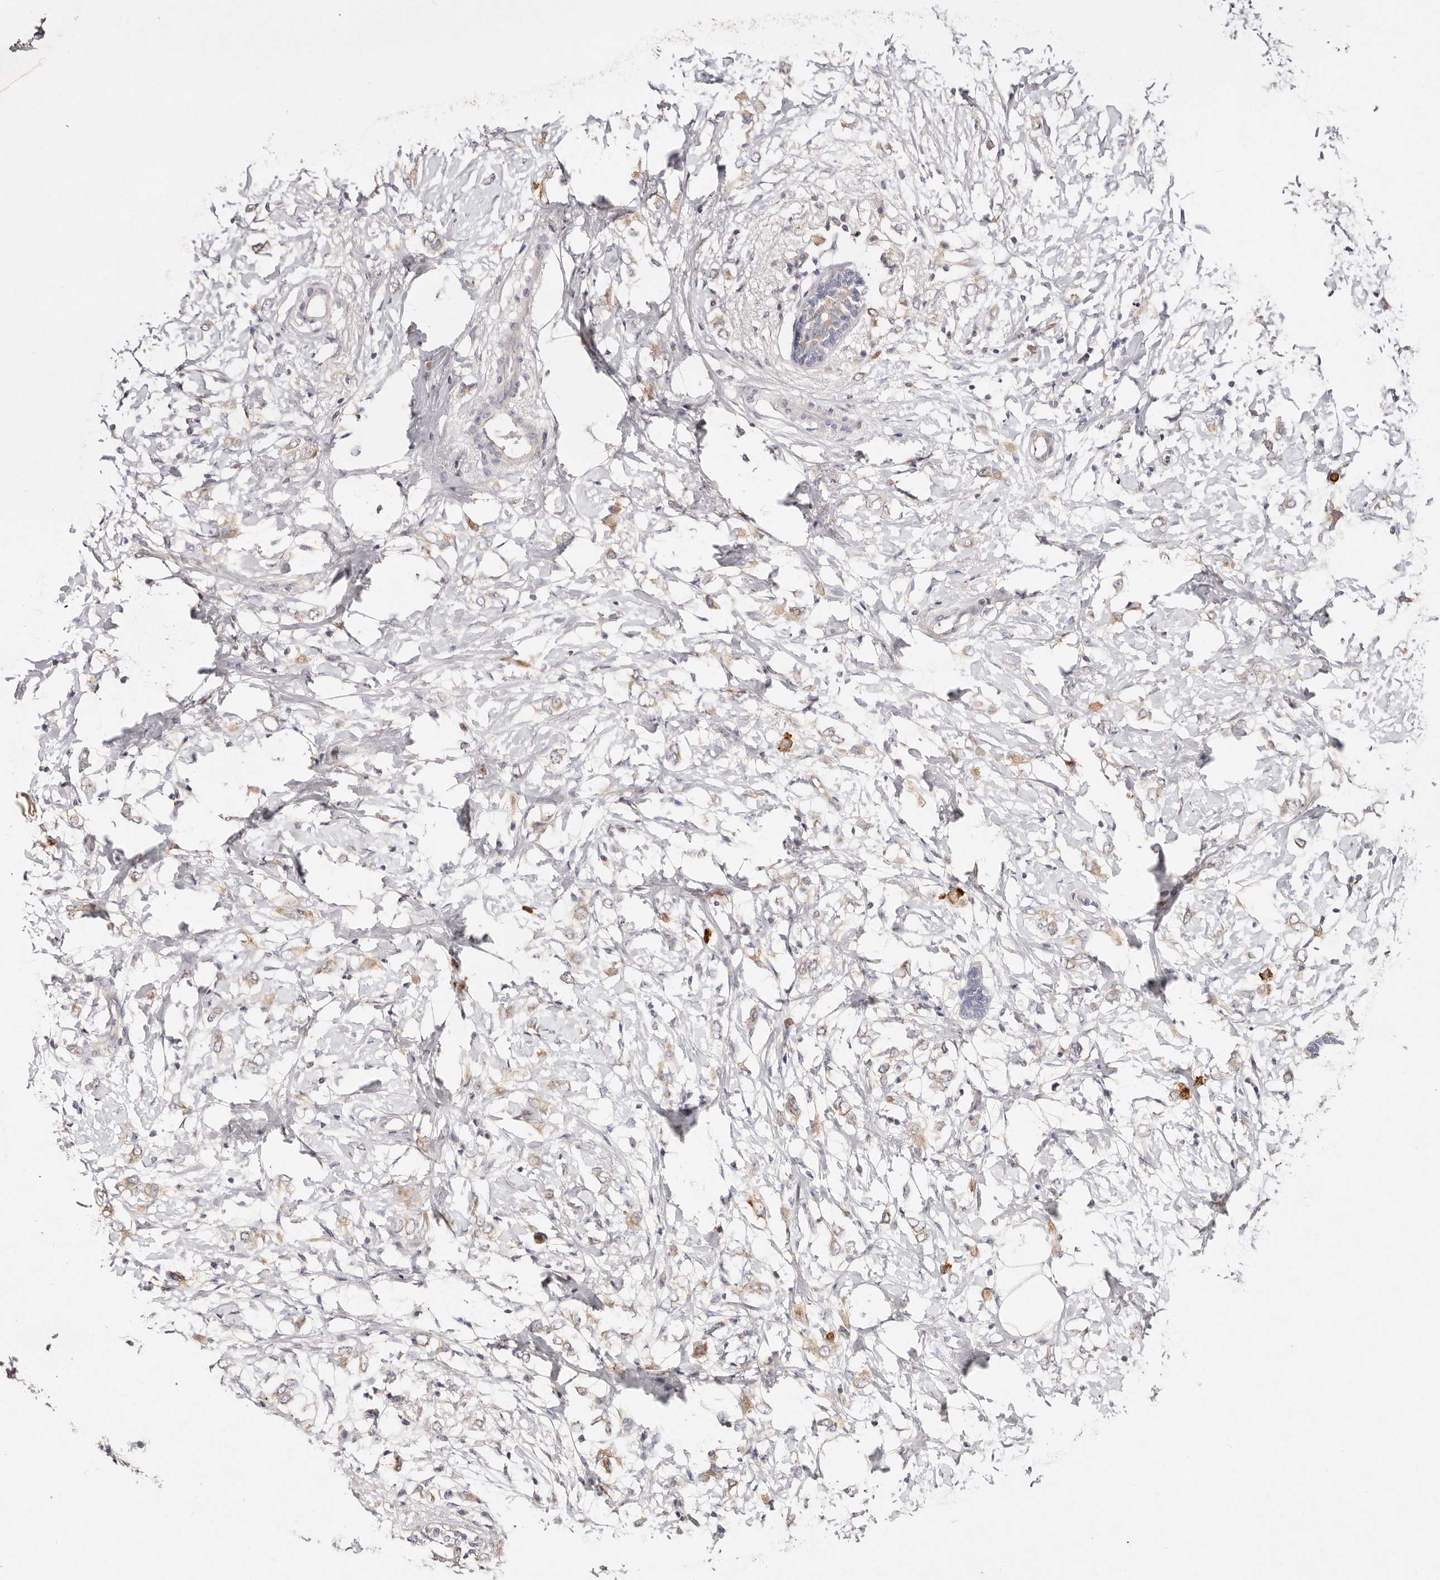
{"staining": {"intensity": "weak", "quantity": ">75%", "location": "cytoplasmic/membranous"}, "tissue": "breast cancer", "cell_type": "Tumor cells", "image_type": "cancer", "snomed": [{"axis": "morphology", "description": "Normal tissue, NOS"}, {"axis": "morphology", "description": "Lobular carcinoma"}, {"axis": "topography", "description": "Breast"}], "caption": "A brown stain labels weak cytoplasmic/membranous staining of a protein in human breast lobular carcinoma tumor cells.", "gene": "VIPAS39", "patient": {"sex": "female", "age": 47}}